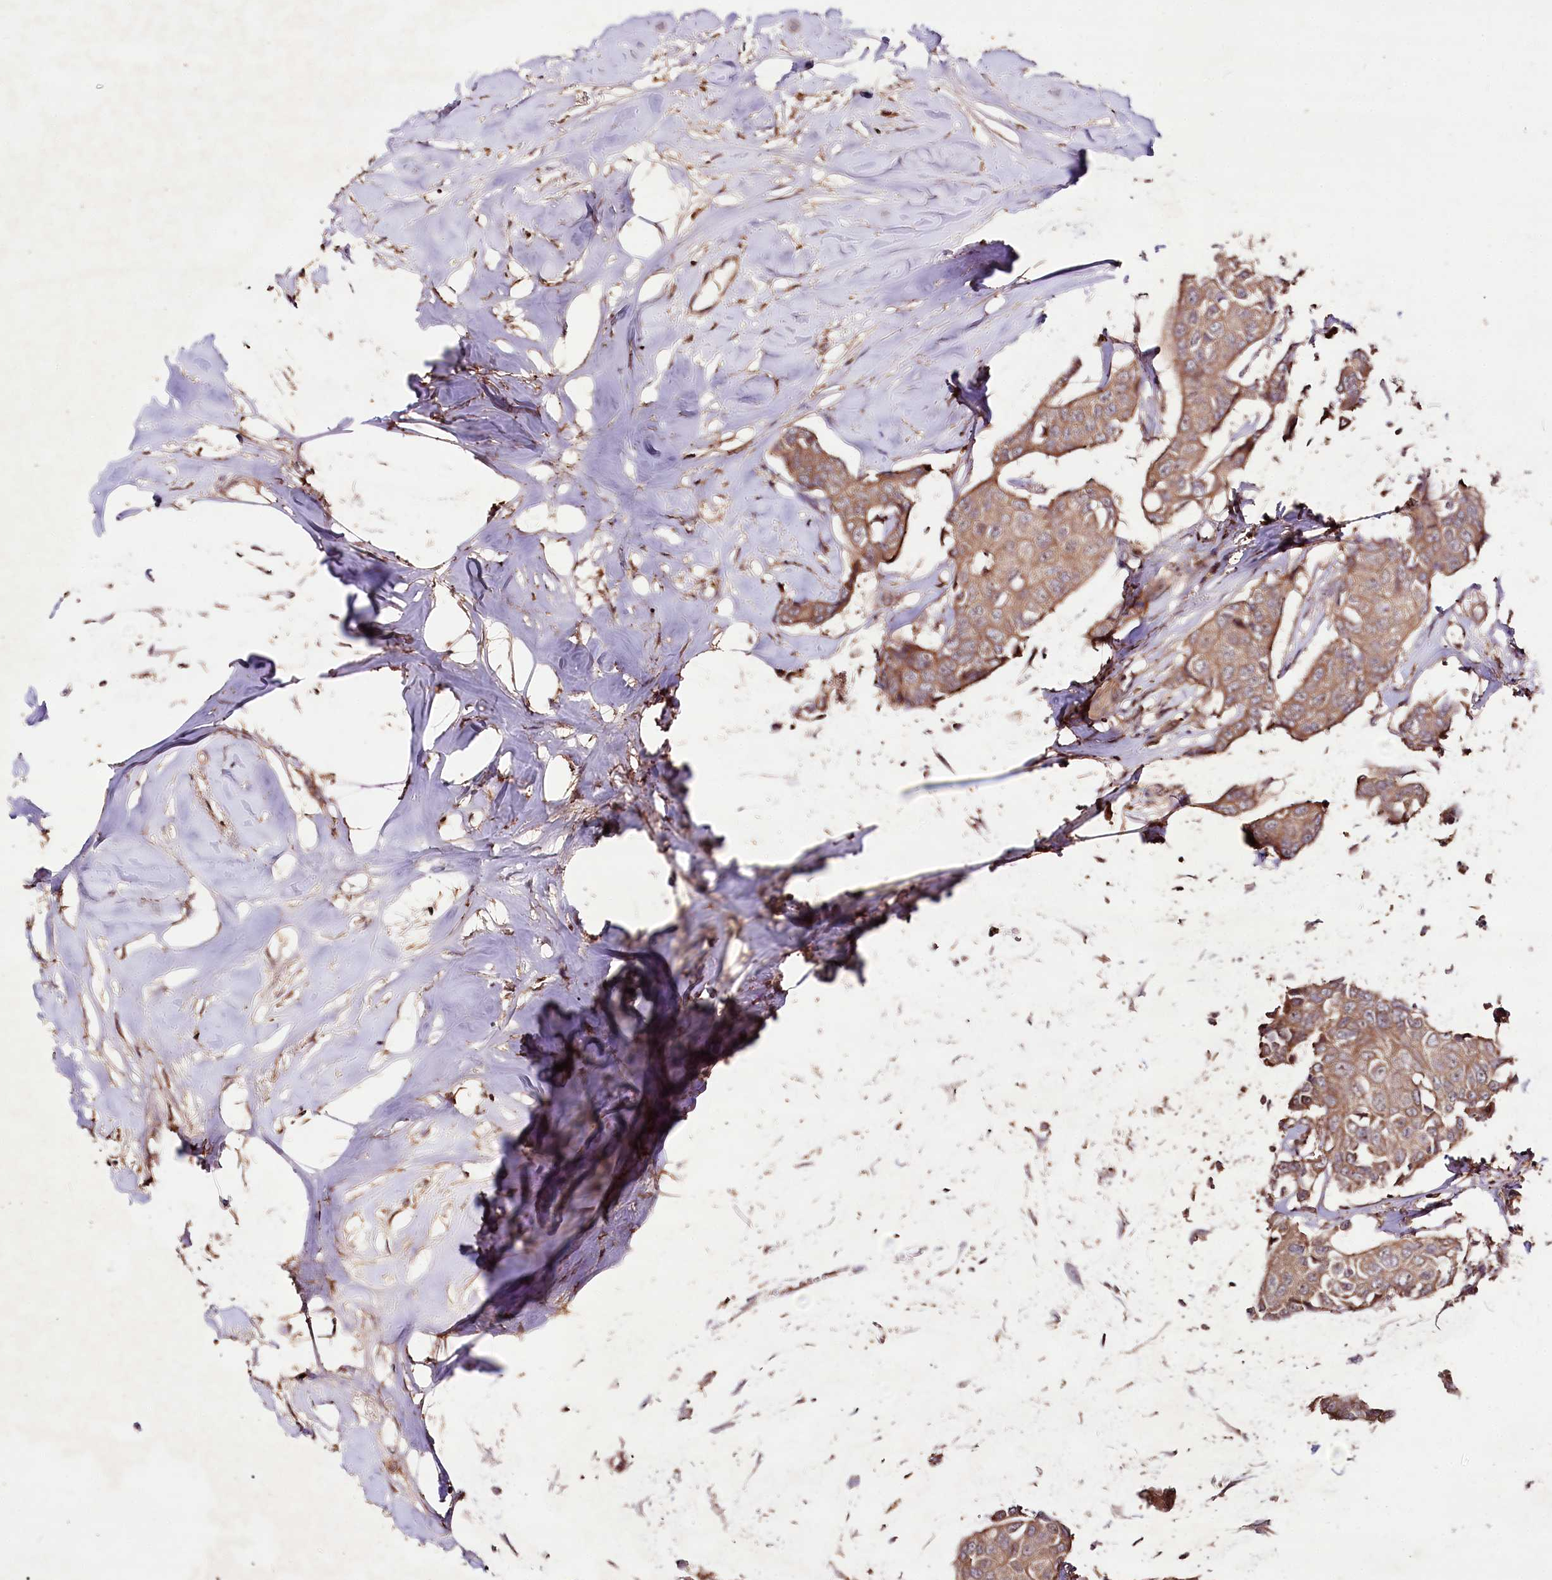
{"staining": {"intensity": "moderate", "quantity": ">75%", "location": "cytoplasmic/membranous"}, "tissue": "breast cancer", "cell_type": "Tumor cells", "image_type": "cancer", "snomed": [{"axis": "morphology", "description": "Duct carcinoma"}, {"axis": "topography", "description": "Breast"}], "caption": "Breast intraductal carcinoma was stained to show a protein in brown. There is medium levels of moderate cytoplasmic/membranous expression in about >75% of tumor cells.", "gene": "FAM53B", "patient": {"sex": "female", "age": 80}}